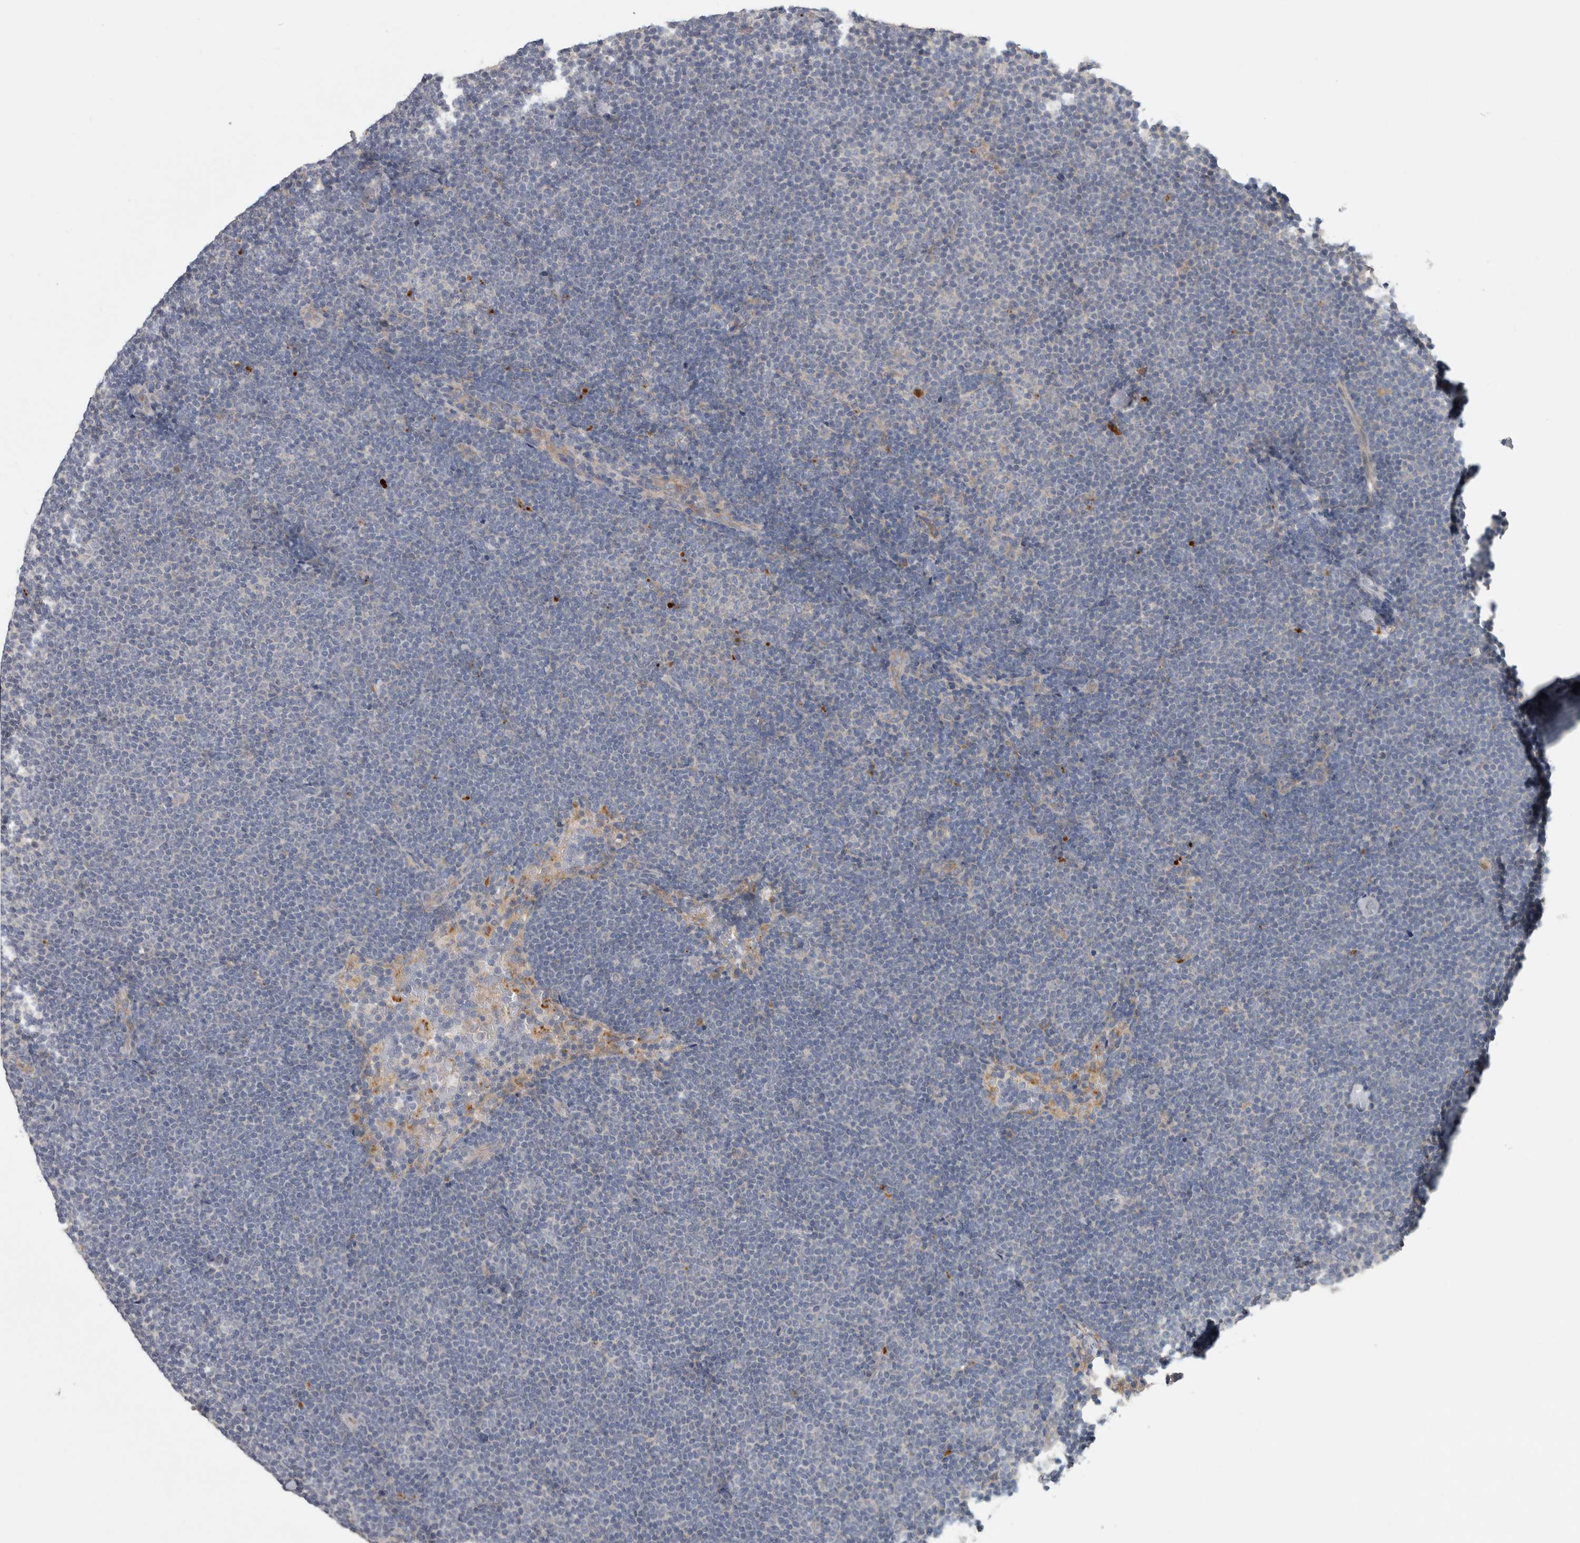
{"staining": {"intensity": "negative", "quantity": "none", "location": "none"}, "tissue": "lymphoma", "cell_type": "Tumor cells", "image_type": "cancer", "snomed": [{"axis": "morphology", "description": "Malignant lymphoma, non-Hodgkin's type, Low grade"}, {"axis": "topography", "description": "Lymph node"}], "caption": "Tumor cells show no significant expression in low-grade malignant lymphoma, non-Hodgkin's type.", "gene": "ATXN2", "patient": {"sex": "female", "age": 53}}